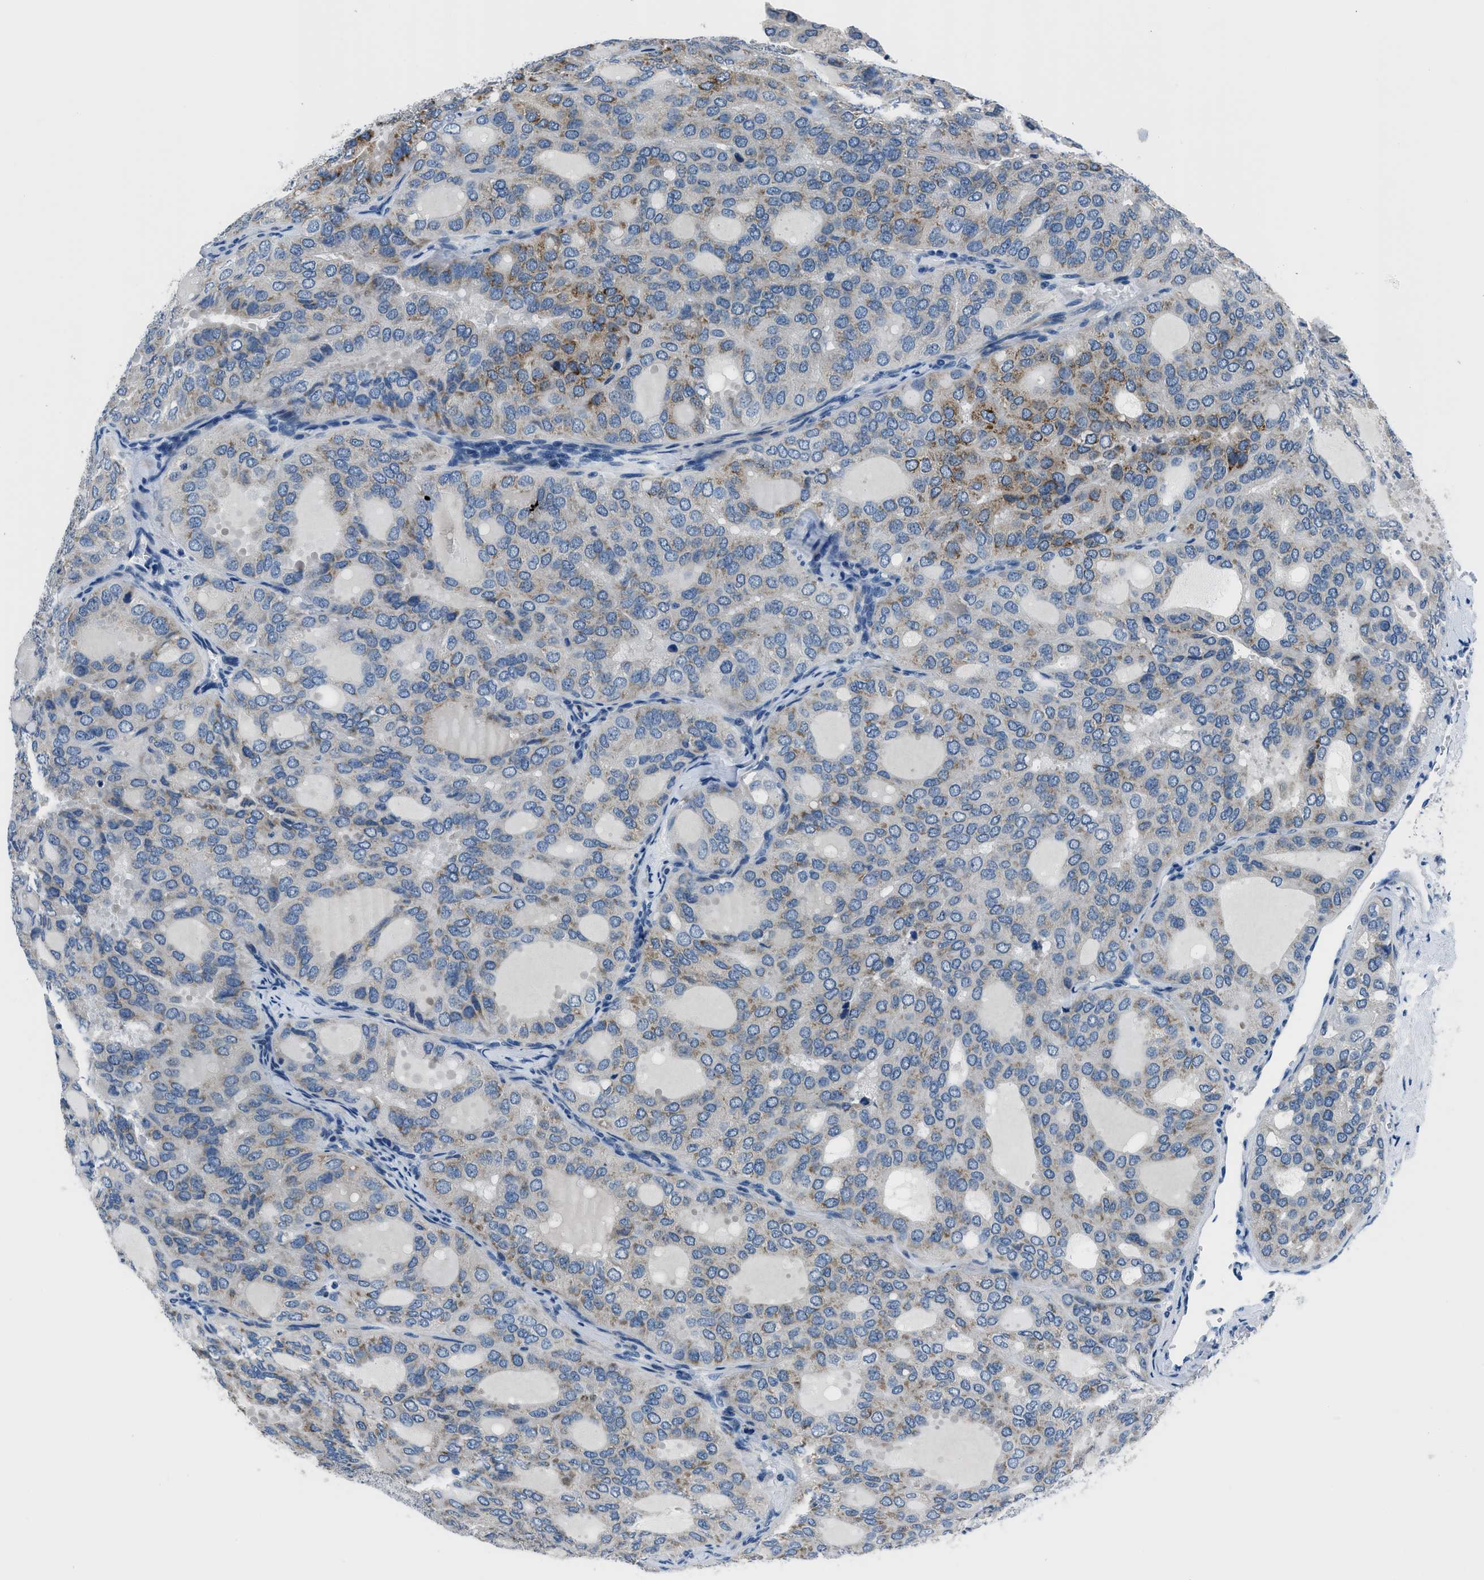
{"staining": {"intensity": "moderate", "quantity": "<25%", "location": "cytoplasmic/membranous"}, "tissue": "thyroid cancer", "cell_type": "Tumor cells", "image_type": "cancer", "snomed": [{"axis": "morphology", "description": "Follicular adenoma carcinoma, NOS"}, {"axis": "topography", "description": "Thyroid gland"}], "caption": "The image demonstrates staining of follicular adenoma carcinoma (thyroid), revealing moderate cytoplasmic/membranous protein staining (brown color) within tumor cells.", "gene": "GJA3", "patient": {"sex": "male", "age": 75}}